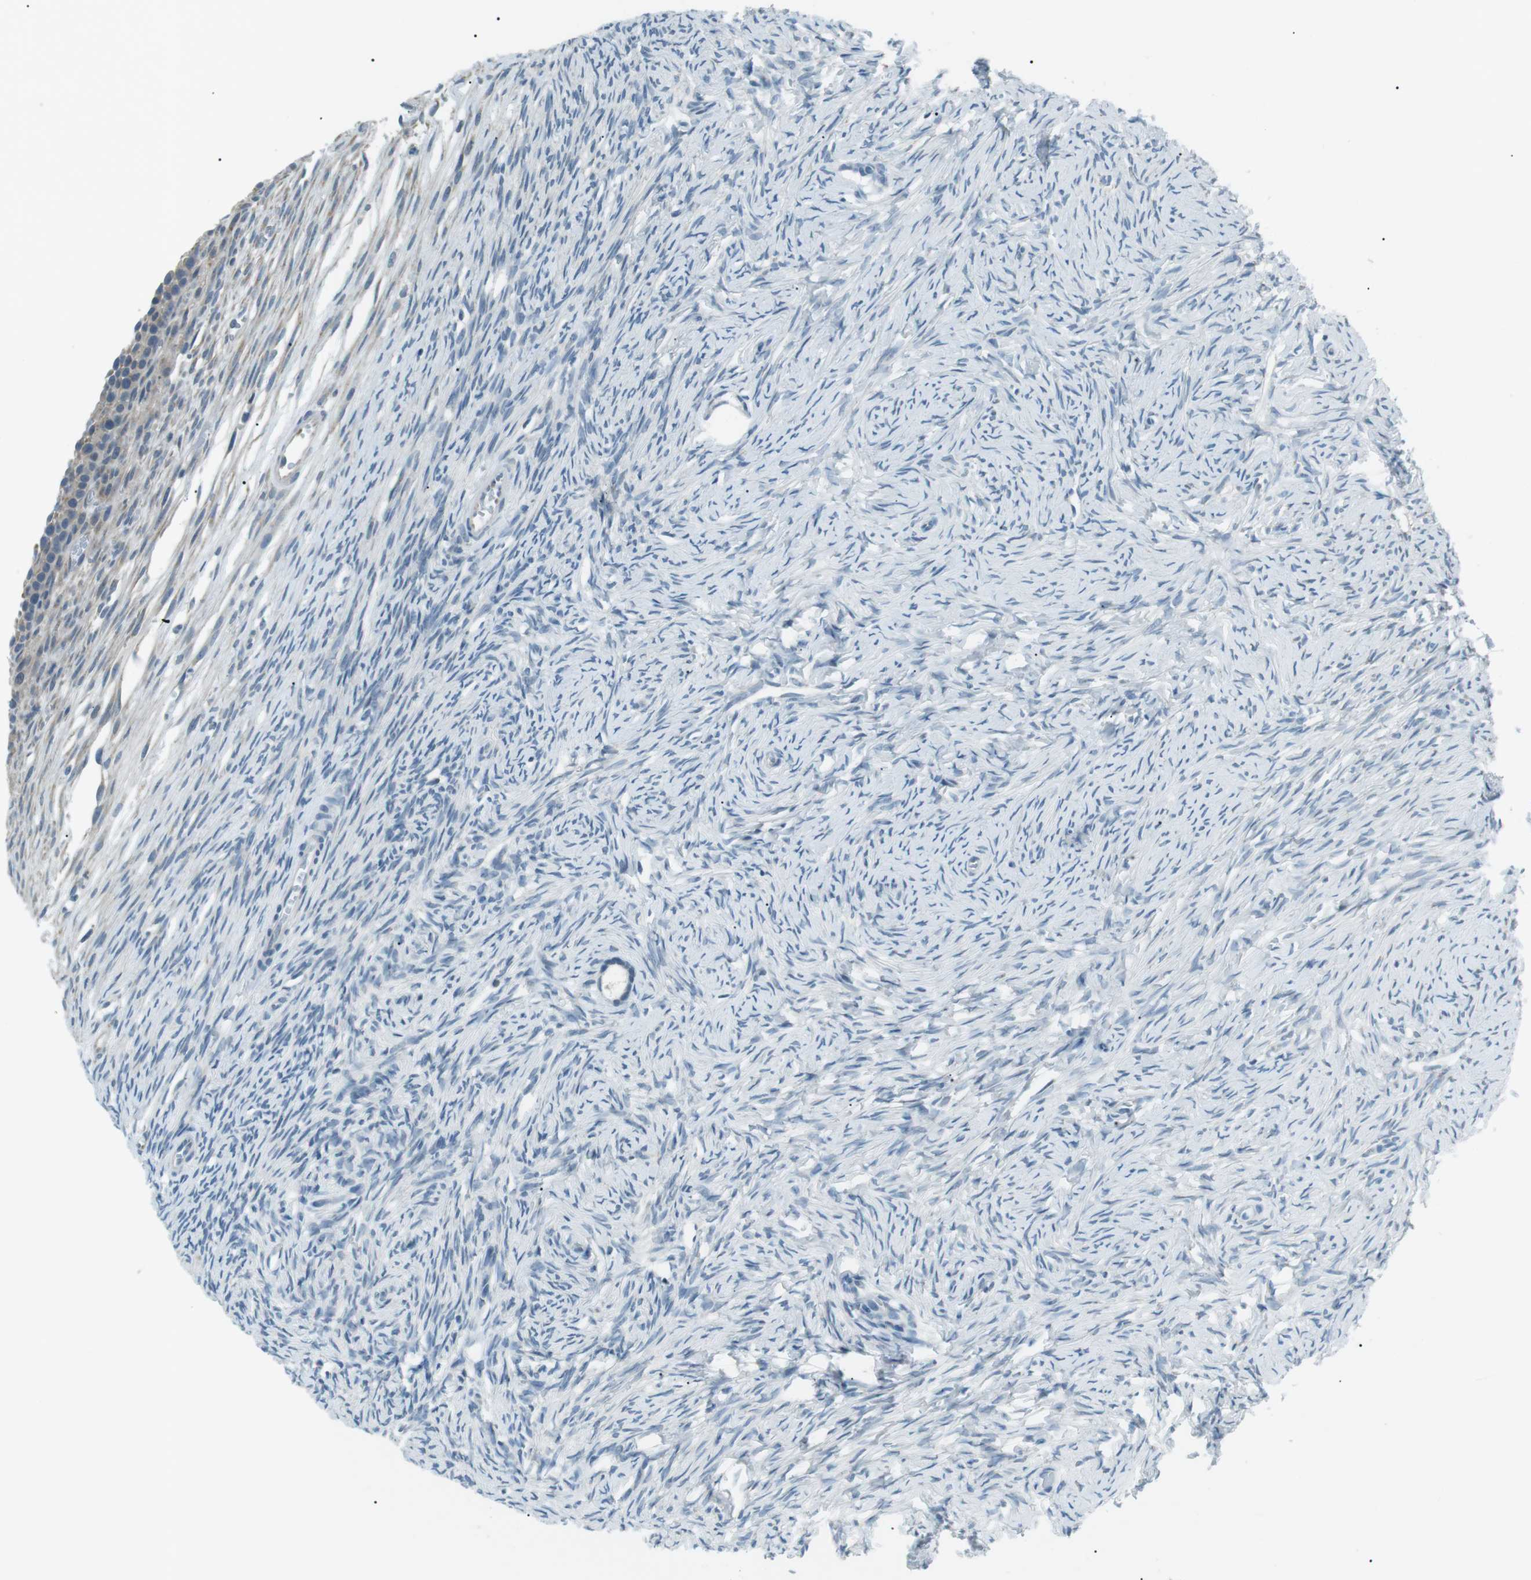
{"staining": {"intensity": "weak", "quantity": "<25%", "location": "cytoplasmic/membranous"}, "tissue": "ovary", "cell_type": "Follicle cells", "image_type": "normal", "snomed": [{"axis": "morphology", "description": "Normal tissue, NOS"}, {"axis": "topography", "description": "Ovary"}], "caption": "The image reveals no staining of follicle cells in unremarkable ovary. Brightfield microscopy of immunohistochemistry stained with DAB (brown) and hematoxylin (blue), captured at high magnification.", "gene": "ENSG00000289724", "patient": {"sex": "female", "age": 33}}